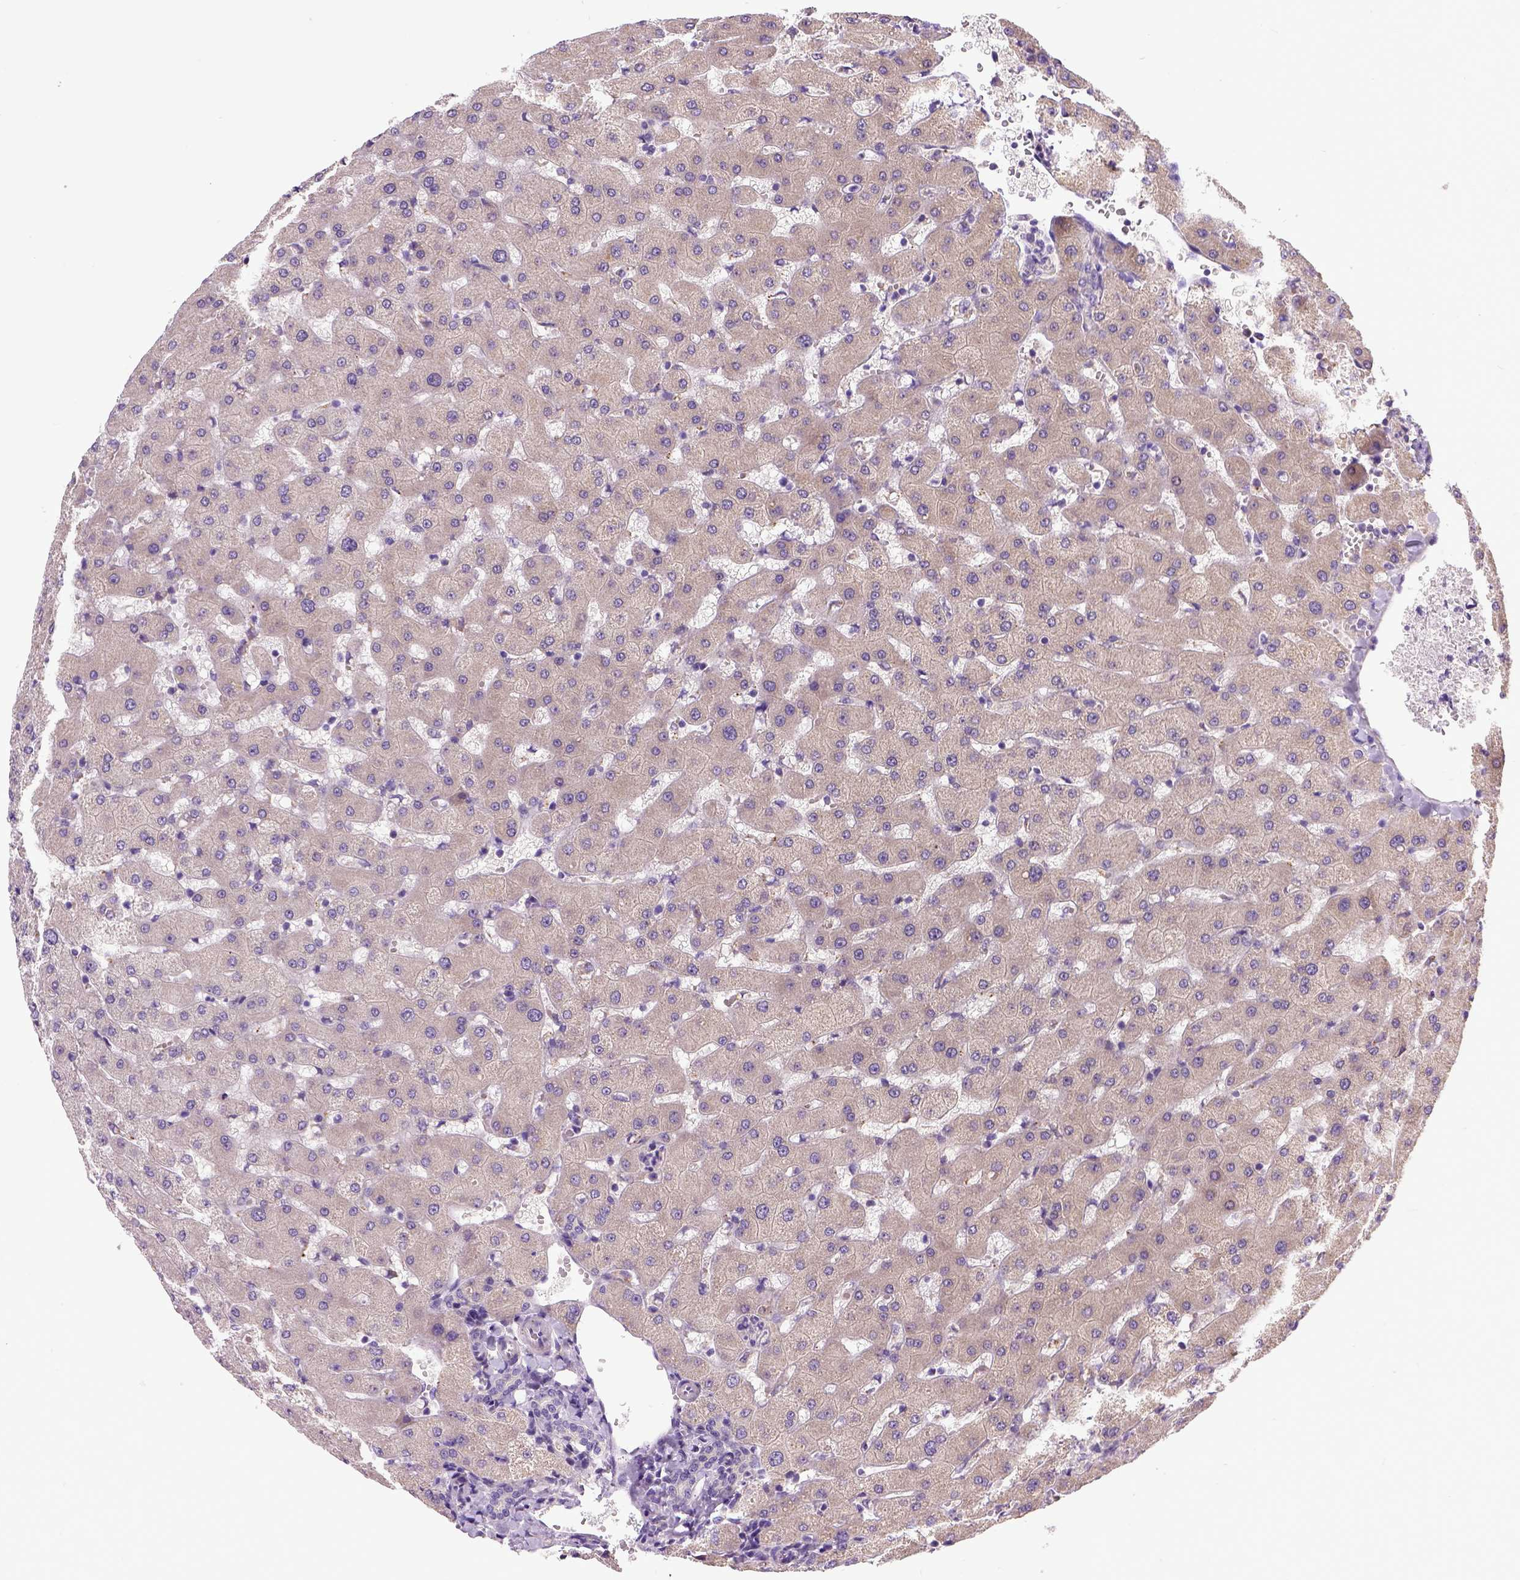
{"staining": {"intensity": "negative", "quantity": "none", "location": "none"}, "tissue": "liver", "cell_type": "Cholangiocytes", "image_type": "normal", "snomed": [{"axis": "morphology", "description": "Normal tissue, NOS"}, {"axis": "topography", "description": "Liver"}], "caption": "Protein analysis of benign liver reveals no significant positivity in cholangiocytes.", "gene": "NEK5", "patient": {"sex": "female", "age": 63}}